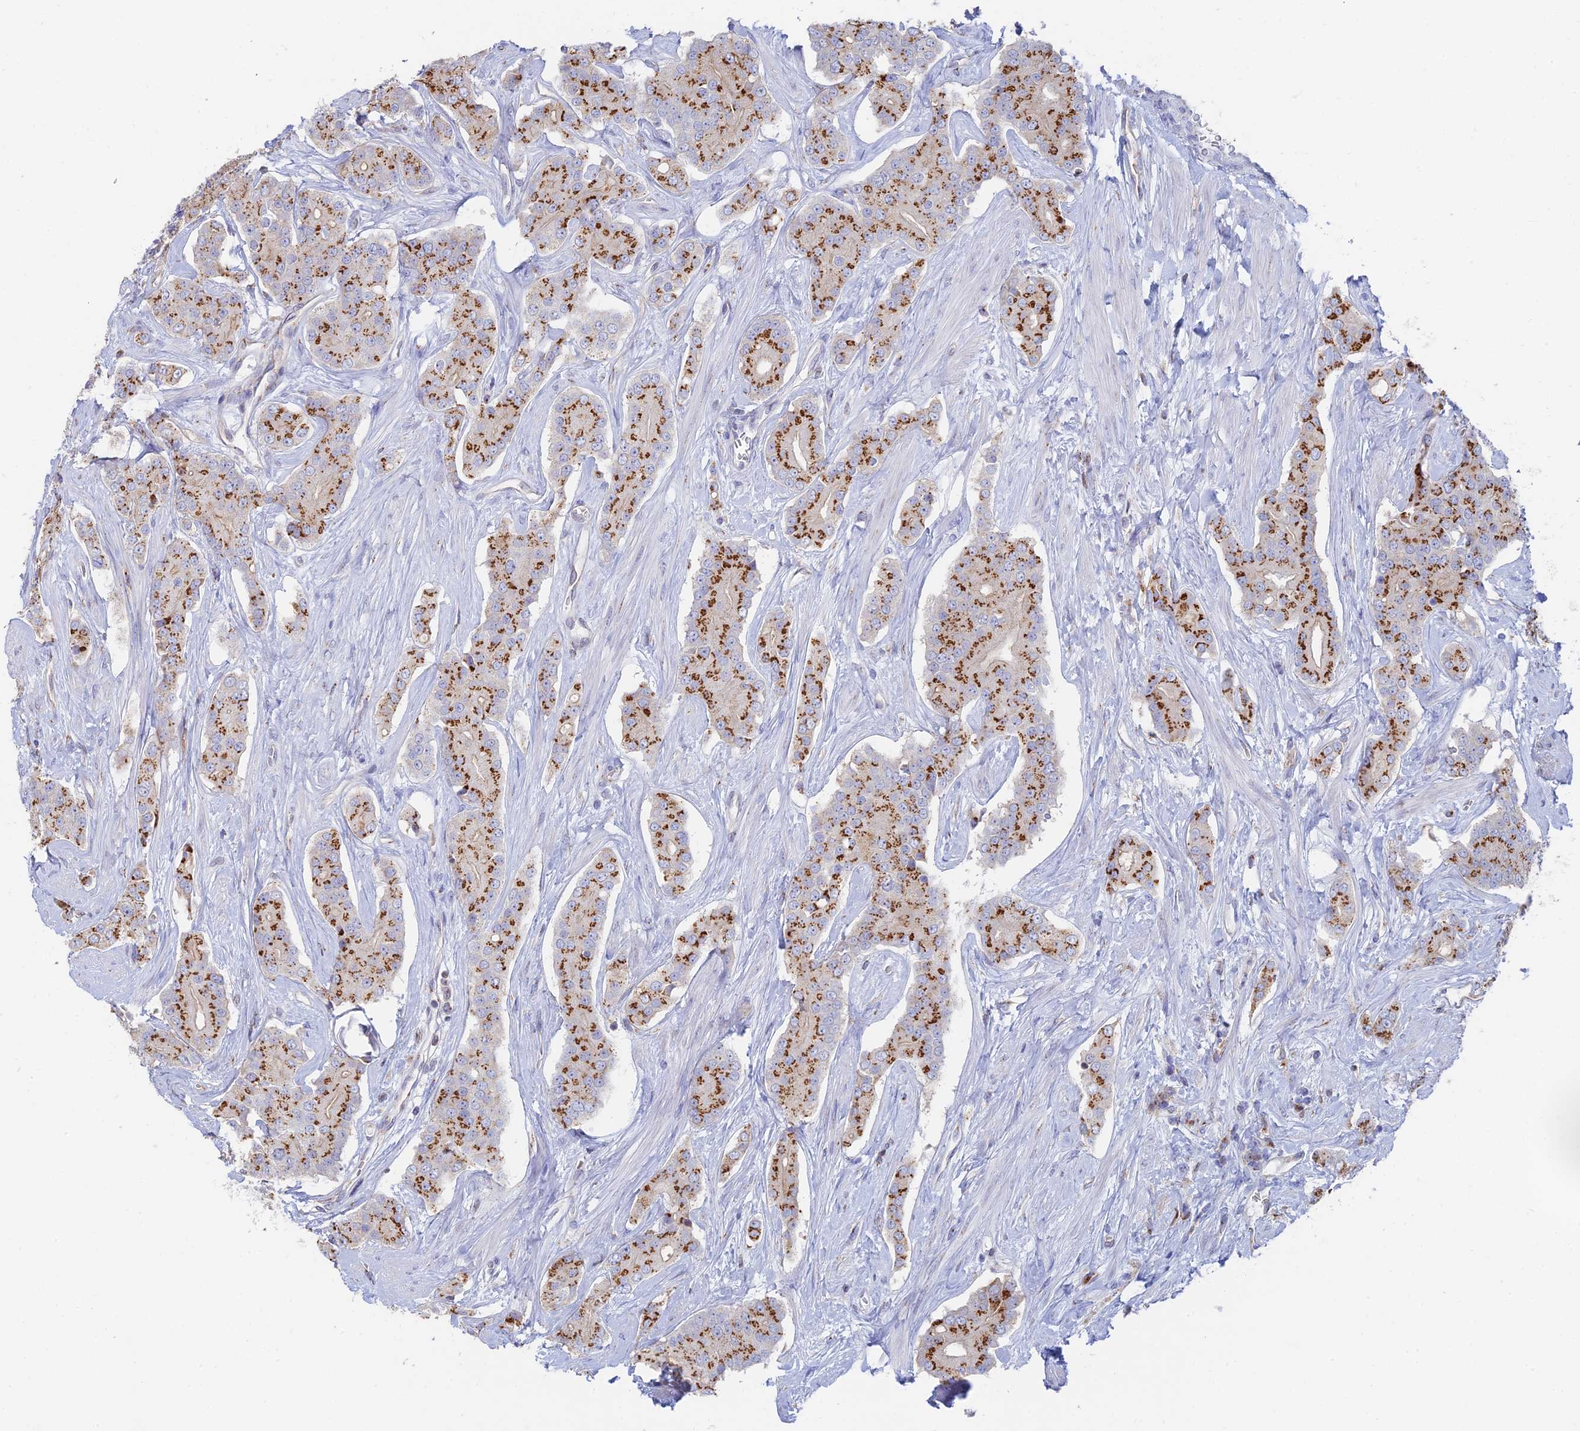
{"staining": {"intensity": "strong", "quantity": ">75%", "location": "cytoplasmic/membranous"}, "tissue": "prostate cancer", "cell_type": "Tumor cells", "image_type": "cancer", "snomed": [{"axis": "morphology", "description": "Adenocarcinoma, High grade"}, {"axis": "topography", "description": "Prostate"}], "caption": "A brown stain labels strong cytoplasmic/membranous positivity of a protein in human prostate cancer (high-grade adenocarcinoma) tumor cells. (DAB (3,3'-diaminobenzidine) = brown stain, brightfield microscopy at high magnification).", "gene": "HS2ST1", "patient": {"sex": "male", "age": 71}}